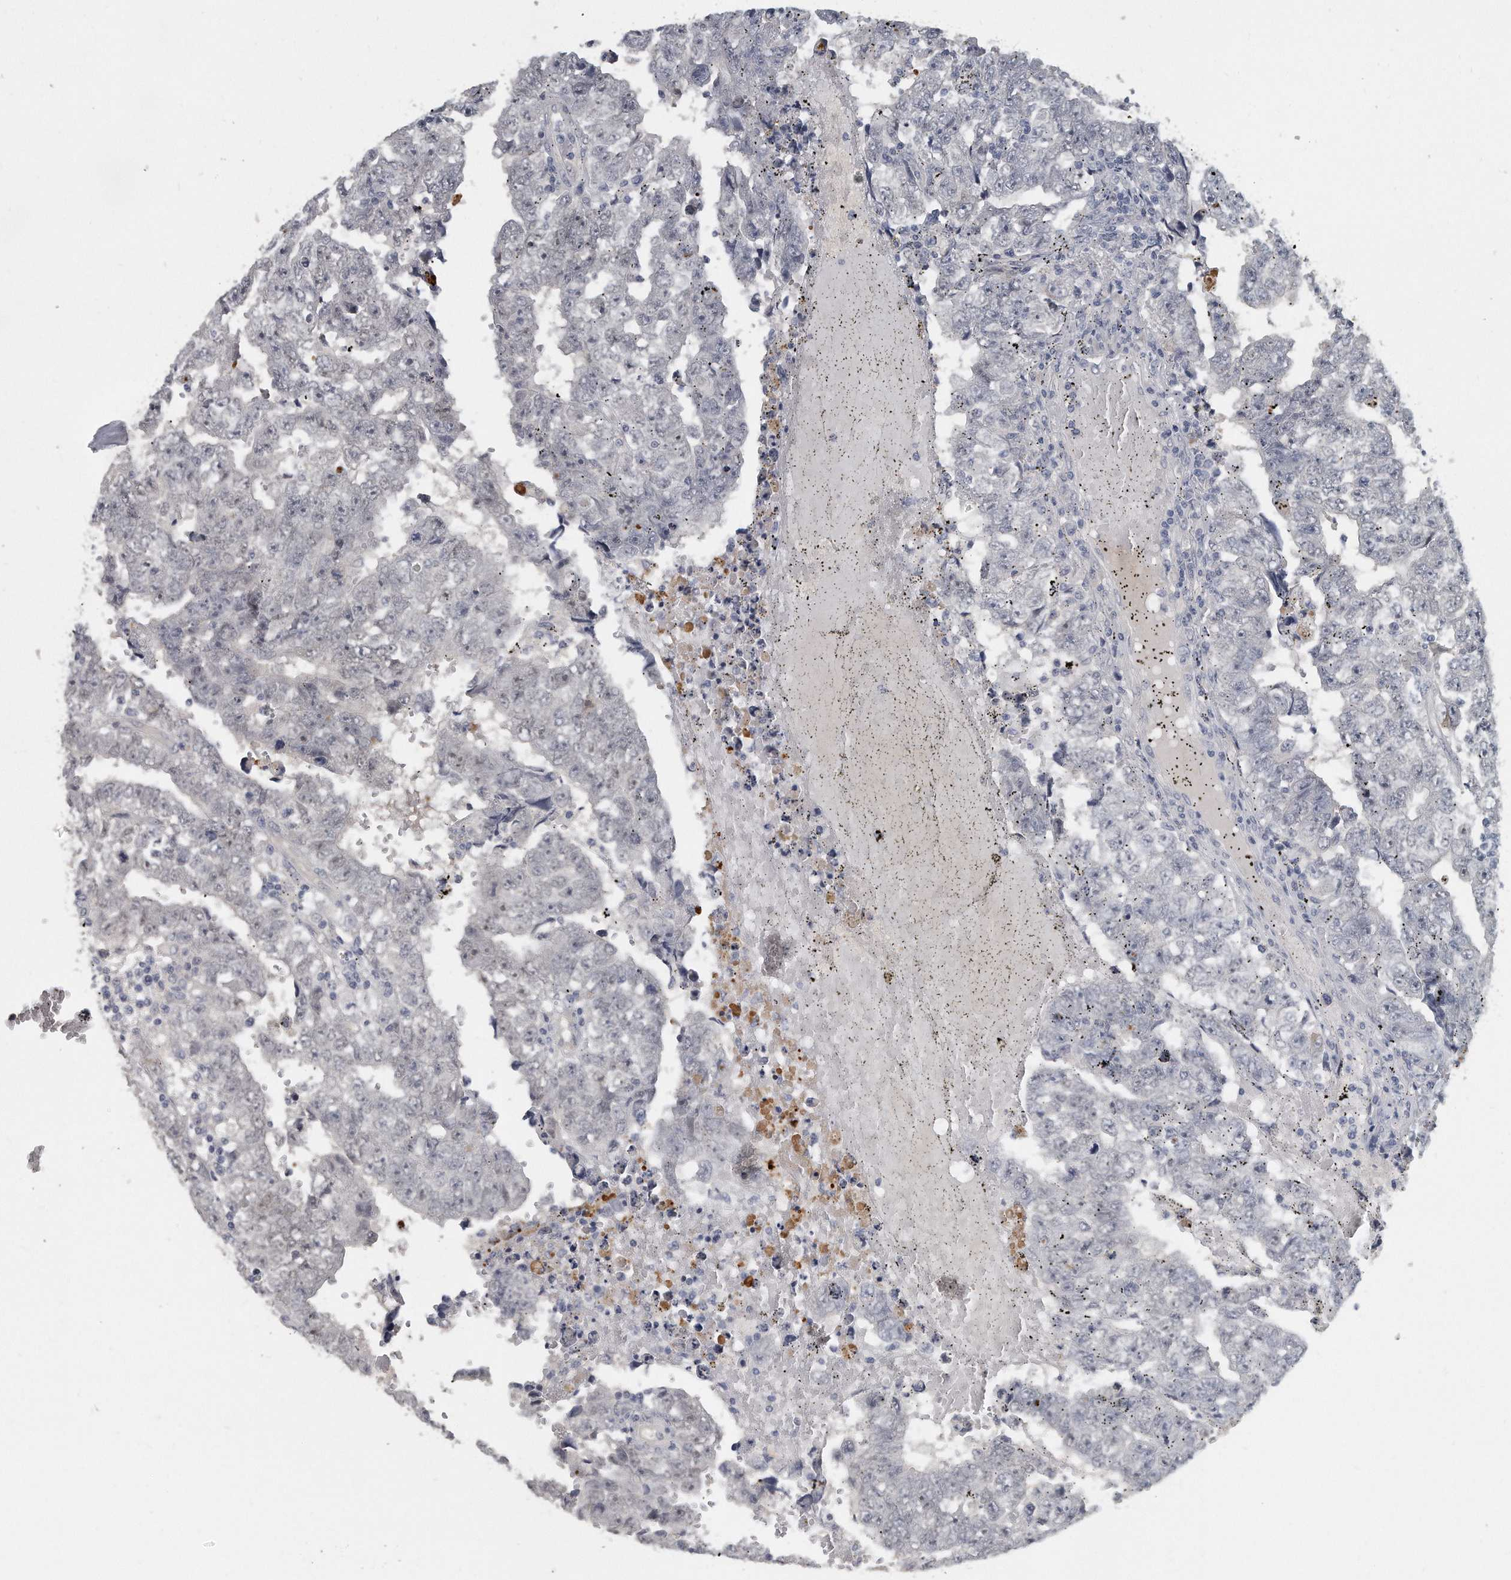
{"staining": {"intensity": "negative", "quantity": "none", "location": "none"}, "tissue": "testis cancer", "cell_type": "Tumor cells", "image_type": "cancer", "snomed": [{"axis": "morphology", "description": "Carcinoma, Embryonal, NOS"}, {"axis": "topography", "description": "Testis"}], "caption": "A high-resolution histopathology image shows immunohistochemistry staining of embryonal carcinoma (testis), which reveals no significant staining in tumor cells. (DAB immunohistochemistry with hematoxylin counter stain).", "gene": "KLHL7", "patient": {"sex": "male", "age": 25}}